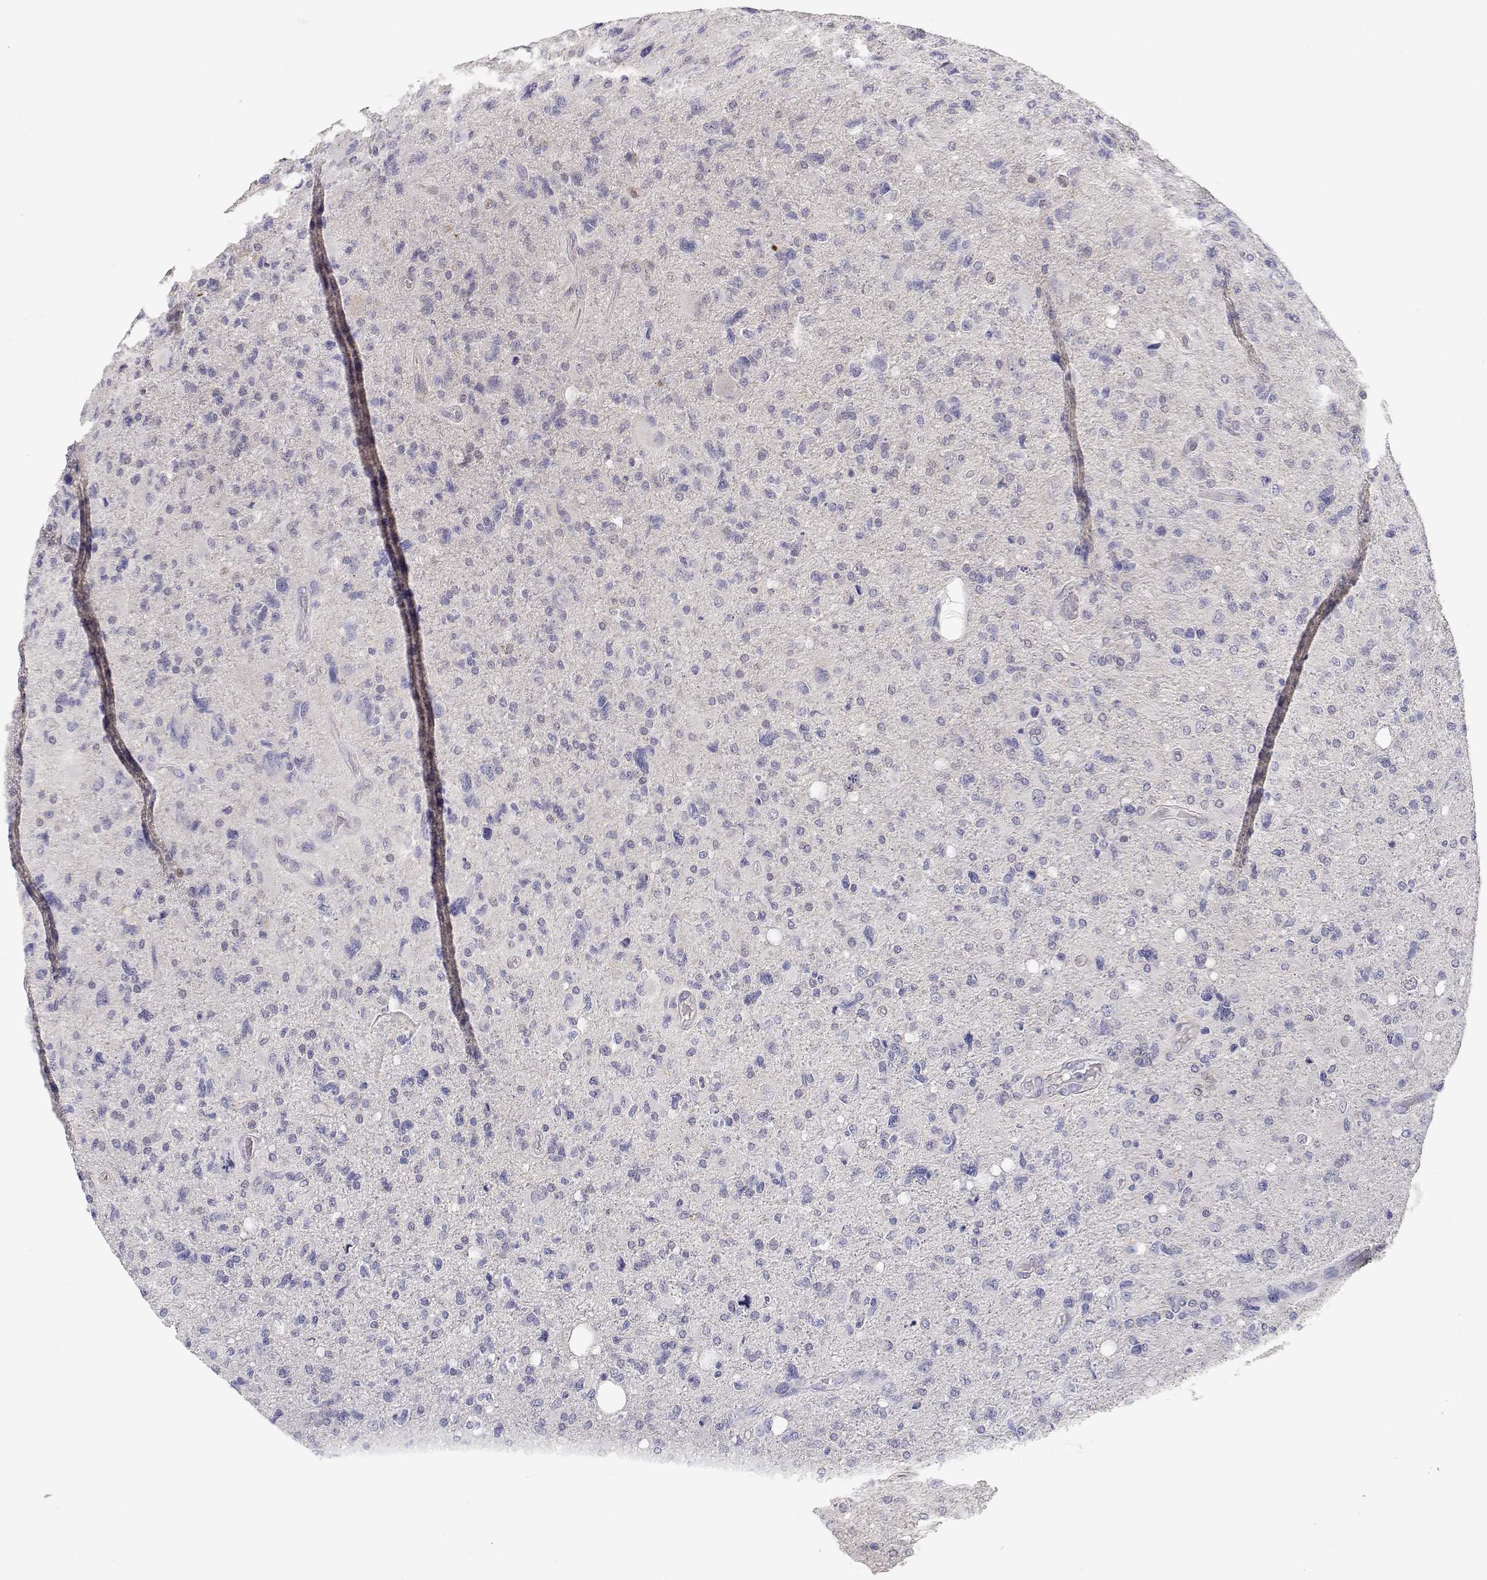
{"staining": {"intensity": "negative", "quantity": "none", "location": "none"}, "tissue": "glioma", "cell_type": "Tumor cells", "image_type": "cancer", "snomed": [{"axis": "morphology", "description": "Glioma, malignant, High grade"}, {"axis": "topography", "description": "Cerebral cortex"}], "caption": "Protein analysis of glioma exhibits no significant expression in tumor cells.", "gene": "ADA", "patient": {"sex": "male", "age": 70}}